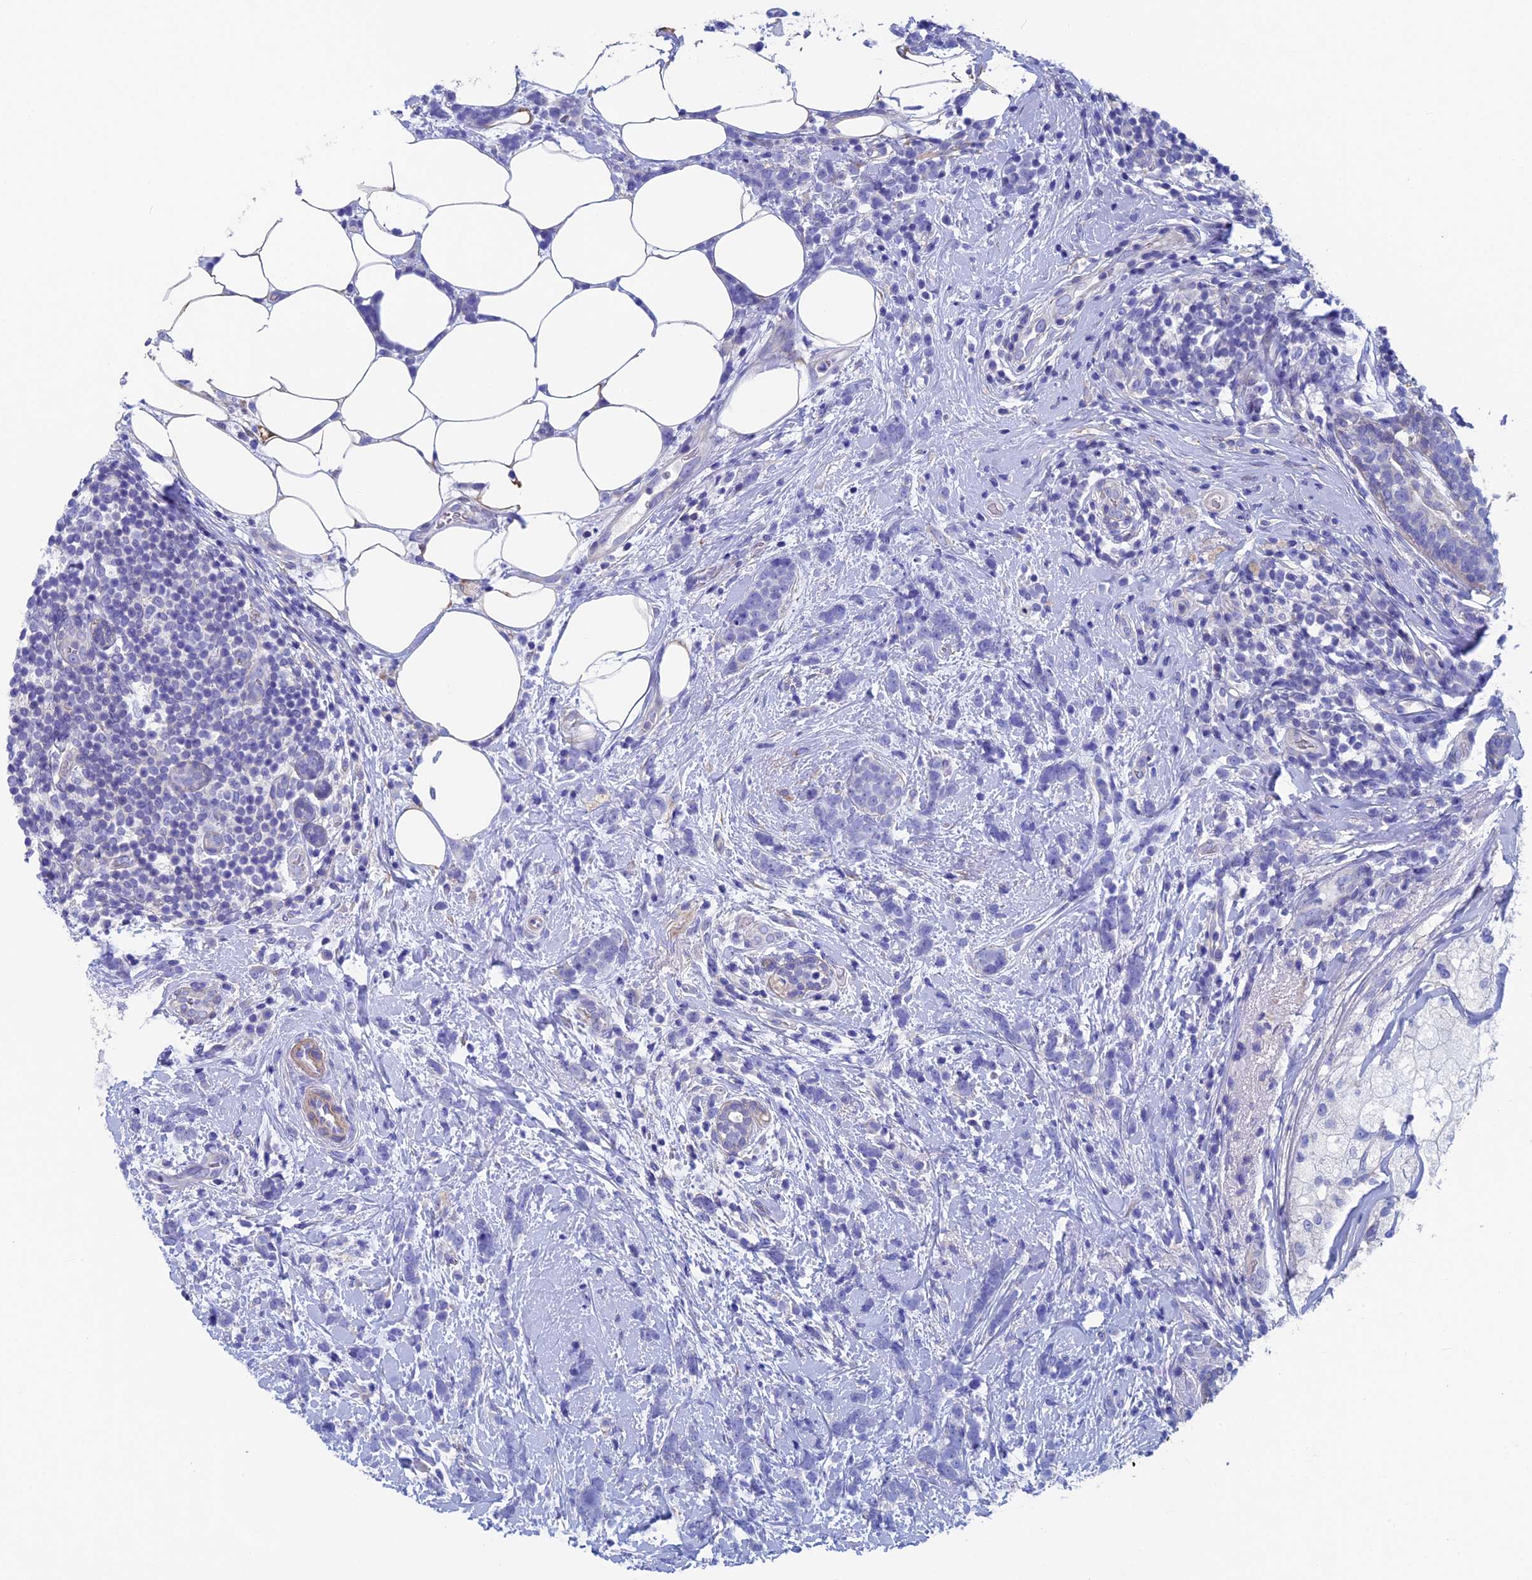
{"staining": {"intensity": "negative", "quantity": "none", "location": "none"}, "tissue": "breast cancer", "cell_type": "Tumor cells", "image_type": "cancer", "snomed": [{"axis": "morphology", "description": "Lobular carcinoma"}, {"axis": "topography", "description": "Breast"}], "caption": "Immunohistochemistry micrograph of neoplastic tissue: human breast cancer stained with DAB (3,3'-diaminobenzidine) reveals no significant protein staining in tumor cells.", "gene": "ADH7", "patient": {"sex": "female", "age": 58}}